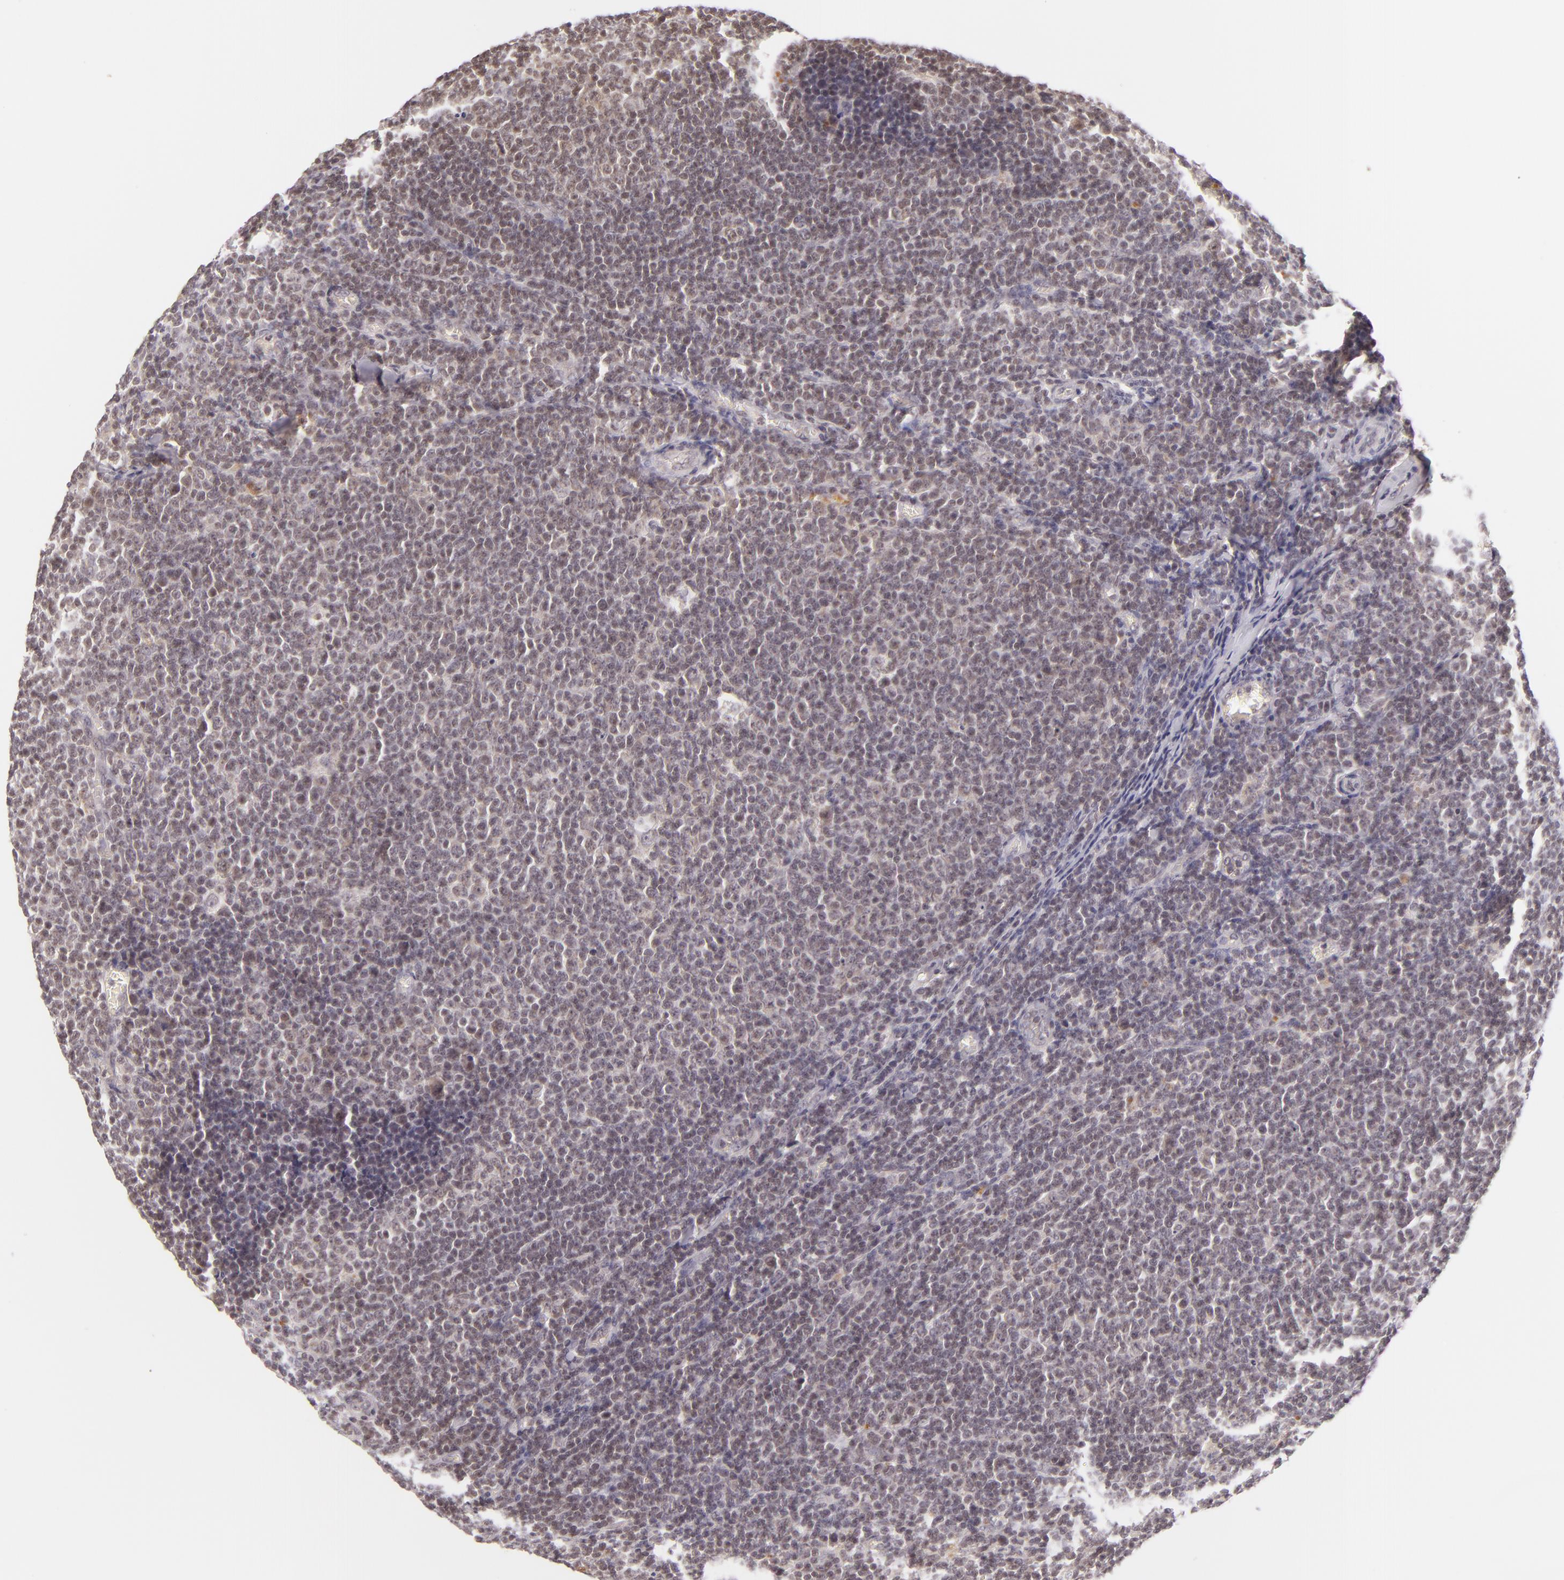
{"staining": {"intensity": "weak", "quantity": "25%-75%", "location": "cytoplasmic/membranous"}, "tissue": "lymphoma", "cell_type": "Tumor cells", "image_type": "cancer", "snomed": [{"axis": "morphology", "description": "Malignant lymphoma, non-Hodgkin's type, Low grade"}, {"axis": "topography", "description": "Lymph node"}], "caption": "Malignant lymphoma, non-Hodgkin's type (low-grade) stained for a protein shows weak cytoplasmic/membranous positivity in tumor cells.", "gene": "CASP8", "patient": {"sex": "male", "age": 74}}